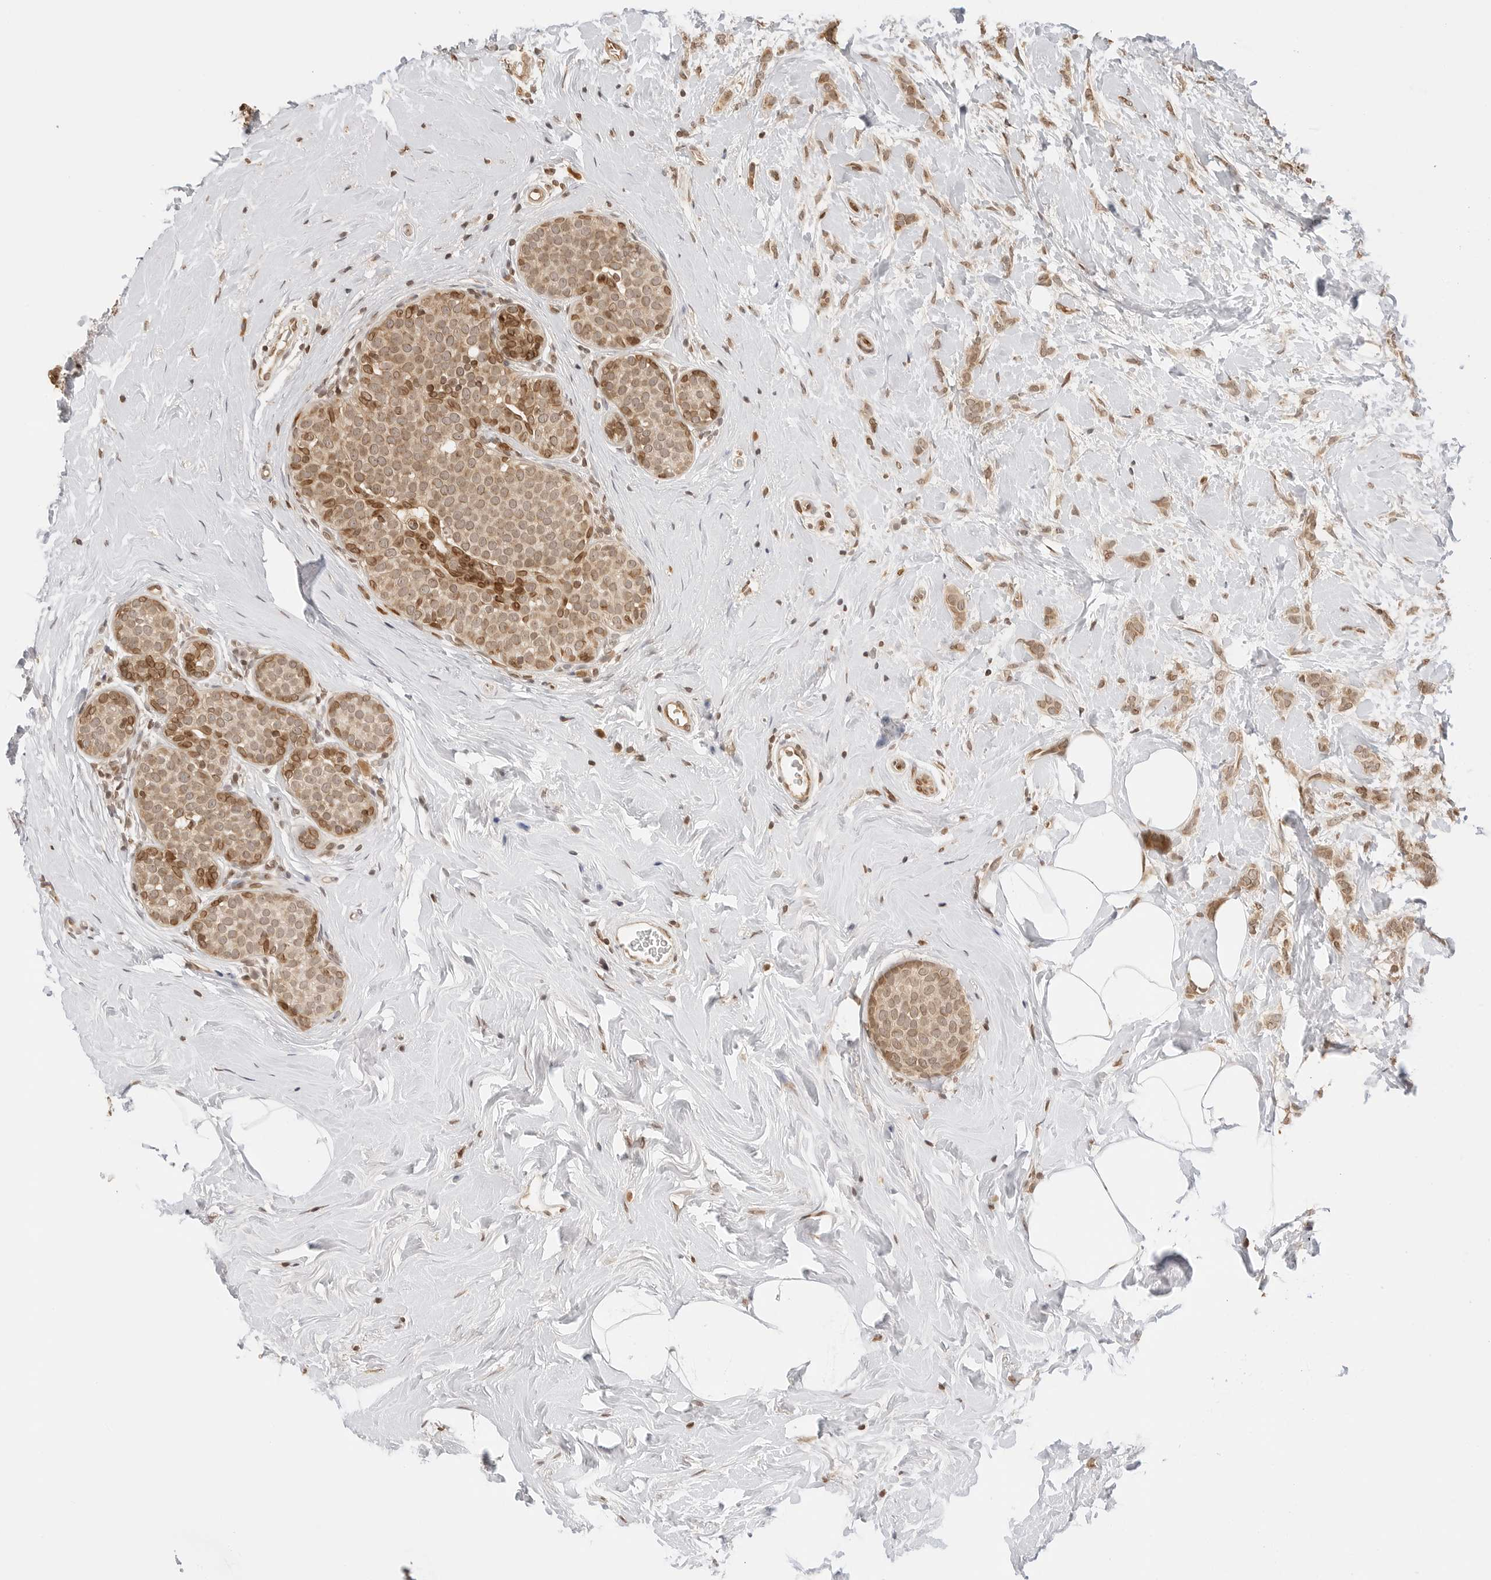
{"staining": {"intensity": "moderate", "quantity": ">75%", "location": "cytoplasmic/membranous,nuclear"}, "tissue": "breast cancer", "cell_type": "Tumor cells", "image_type": "cancer", "snomed": [{"axis": "morphology", "description": "Lobular carcinoma, in situ"}, {"axis": "morphology", "description": "Lobular carcinoma"}, {"axis": "topography", "description": "Breast"}], "caption": "Tumor cells display medium levels of moderate cytoplasmic/membranous and nuclear expression in approximately >75% of cells in breast cancer.", "gene": "POLH", "patient": {"sex": "female", "age": 41}}